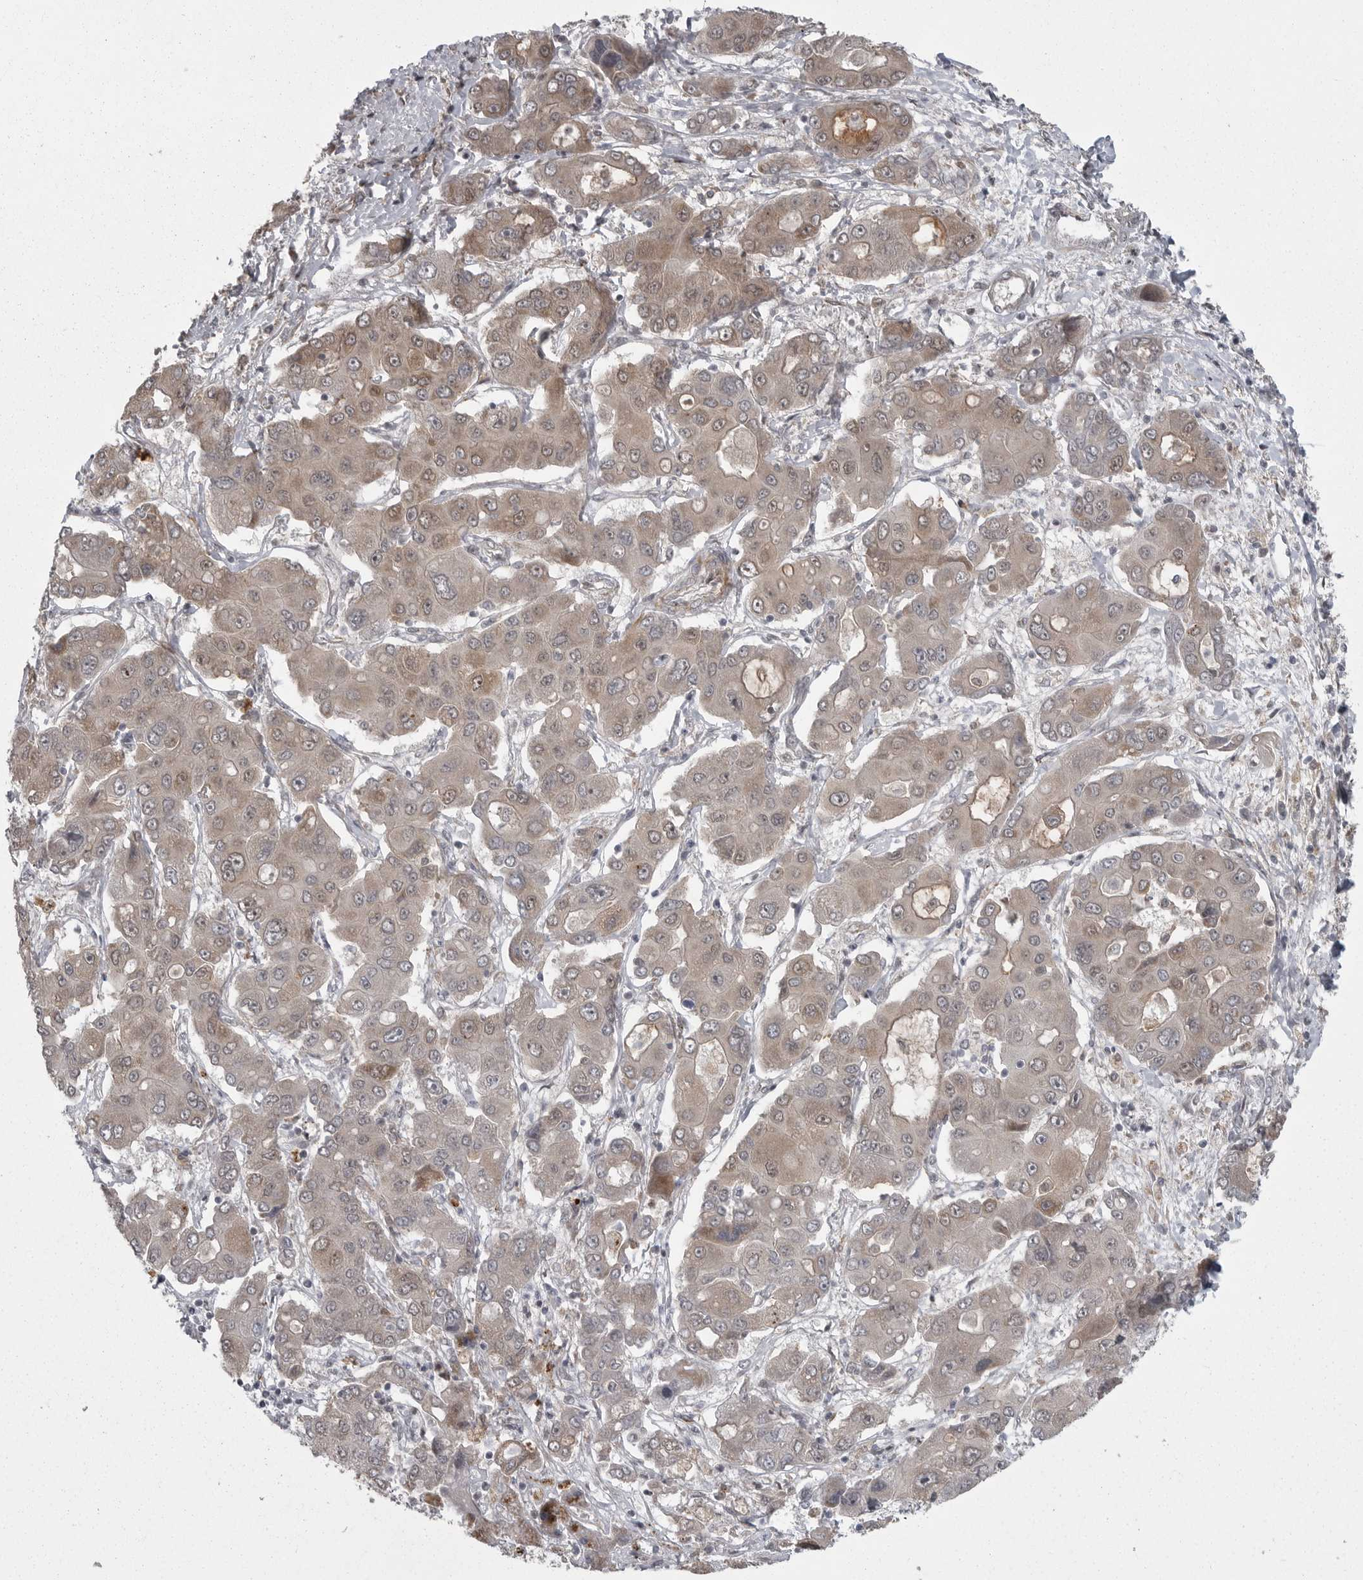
{"staining": {"intensity": "weak", "quantity": "<25%", "location": "cytoplasmic/membranous"}, "tissue": "liver cancer", "cell_type": "Tumor cells", "image_type": "cancer", "snomed": [{"axis": "morphology", "description": "Cholangiocarcinoma"}, {"axis": "topography", "description": "Liver"}], "caption": "Liver cholangiocarcinoma stained for a protein using IHC demonstrates no positivity tumor cells.", "gene": "PPP1R9A", "patient": {"sex": "male", "age": 67}}